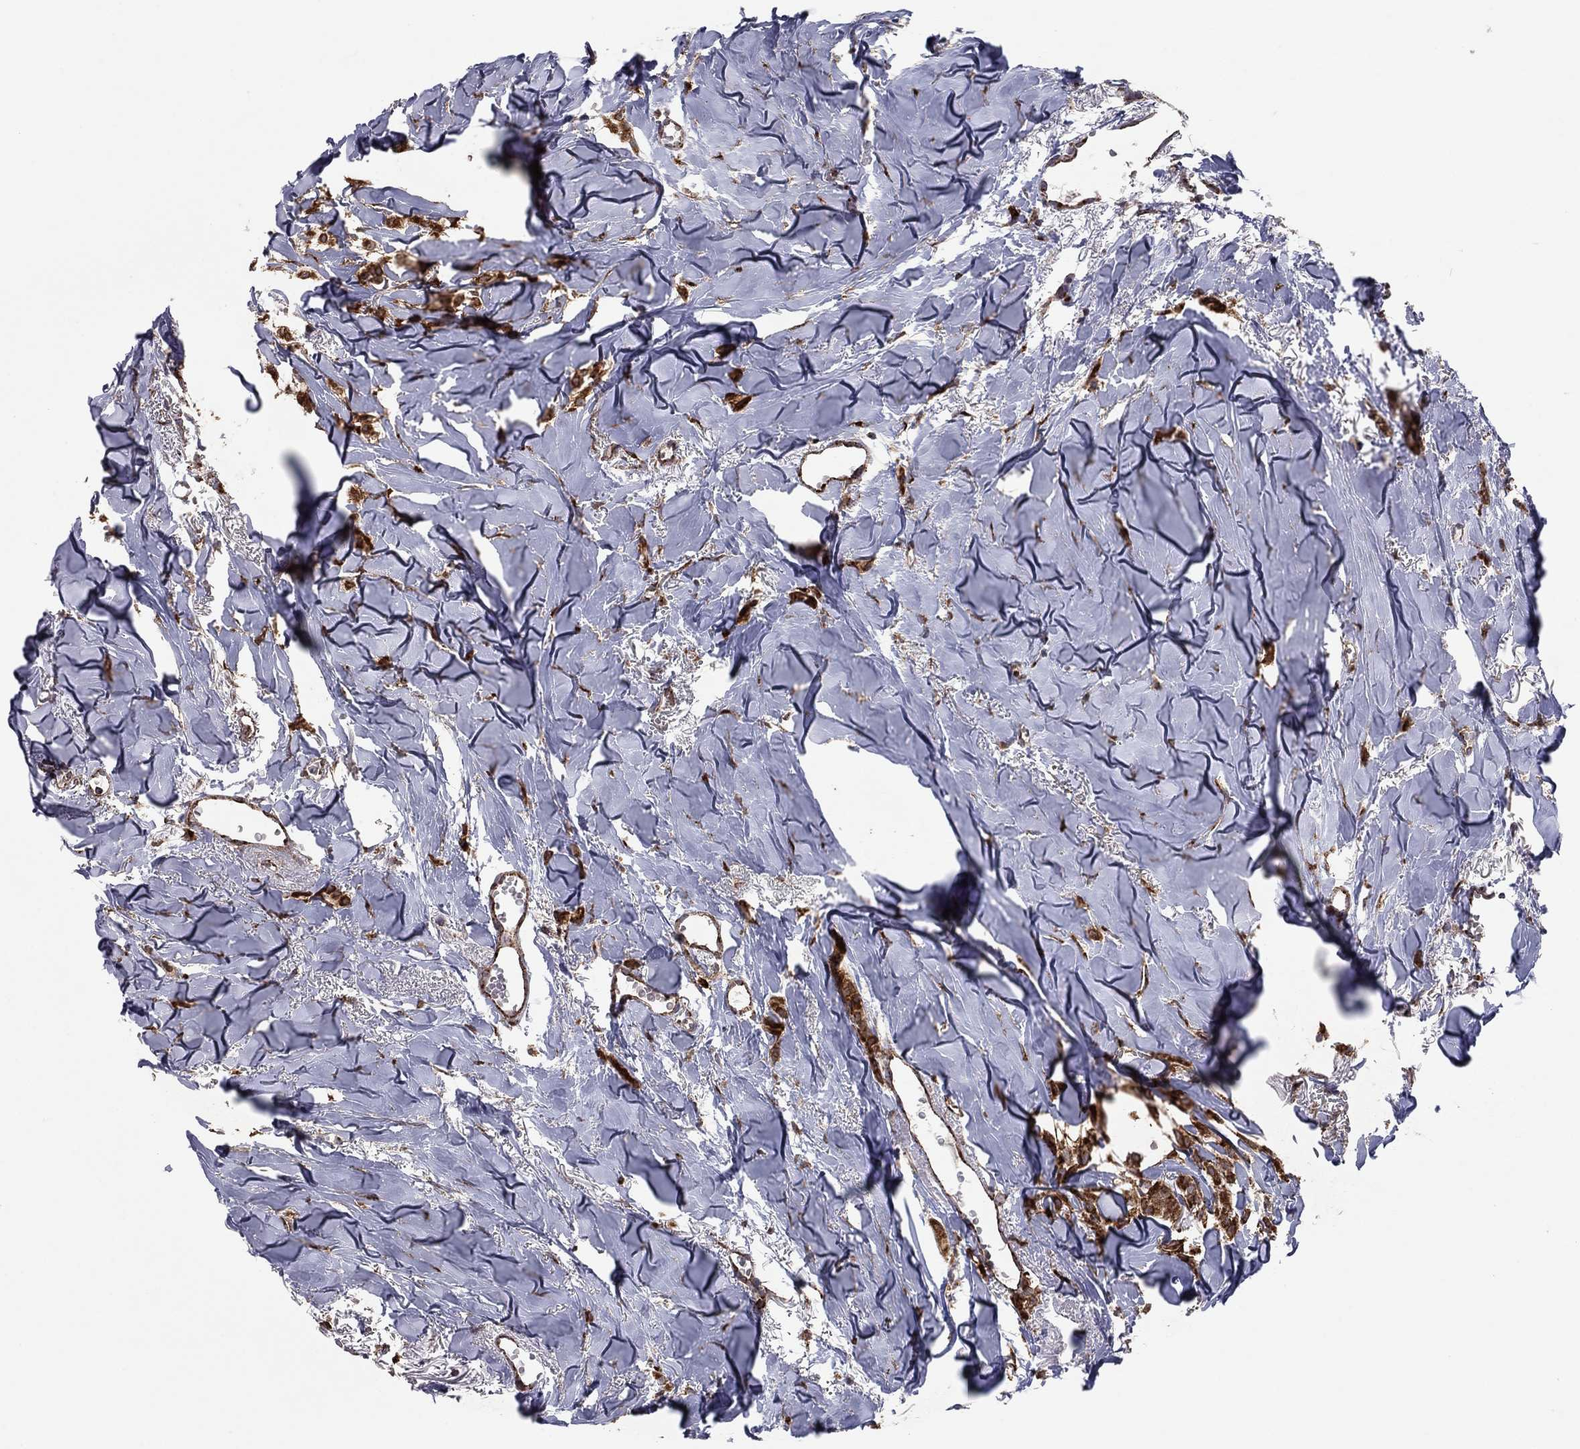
{"staining": {"intensity": "strong", "quantity": "25%-75%", "location": "cytoplasmic/membranous"}, "tissue": "breast cancer", "cell_type": "Tumor cells", "image_type": "cancer", "snomed": [{"axis": "morphology", "description": "Duct carcinoma"}, {"axis": "topography", "description": "Breast"}], "caption": "Immunohistochemistry micrograph of breast cancer stained for a protein (brown), which shows high levels of strong cytoplasmic/membranous staining in about 25%-75% of tumor cells.", "gene": "YIF1A", "patient": {"sex": "female", "age": 85}}